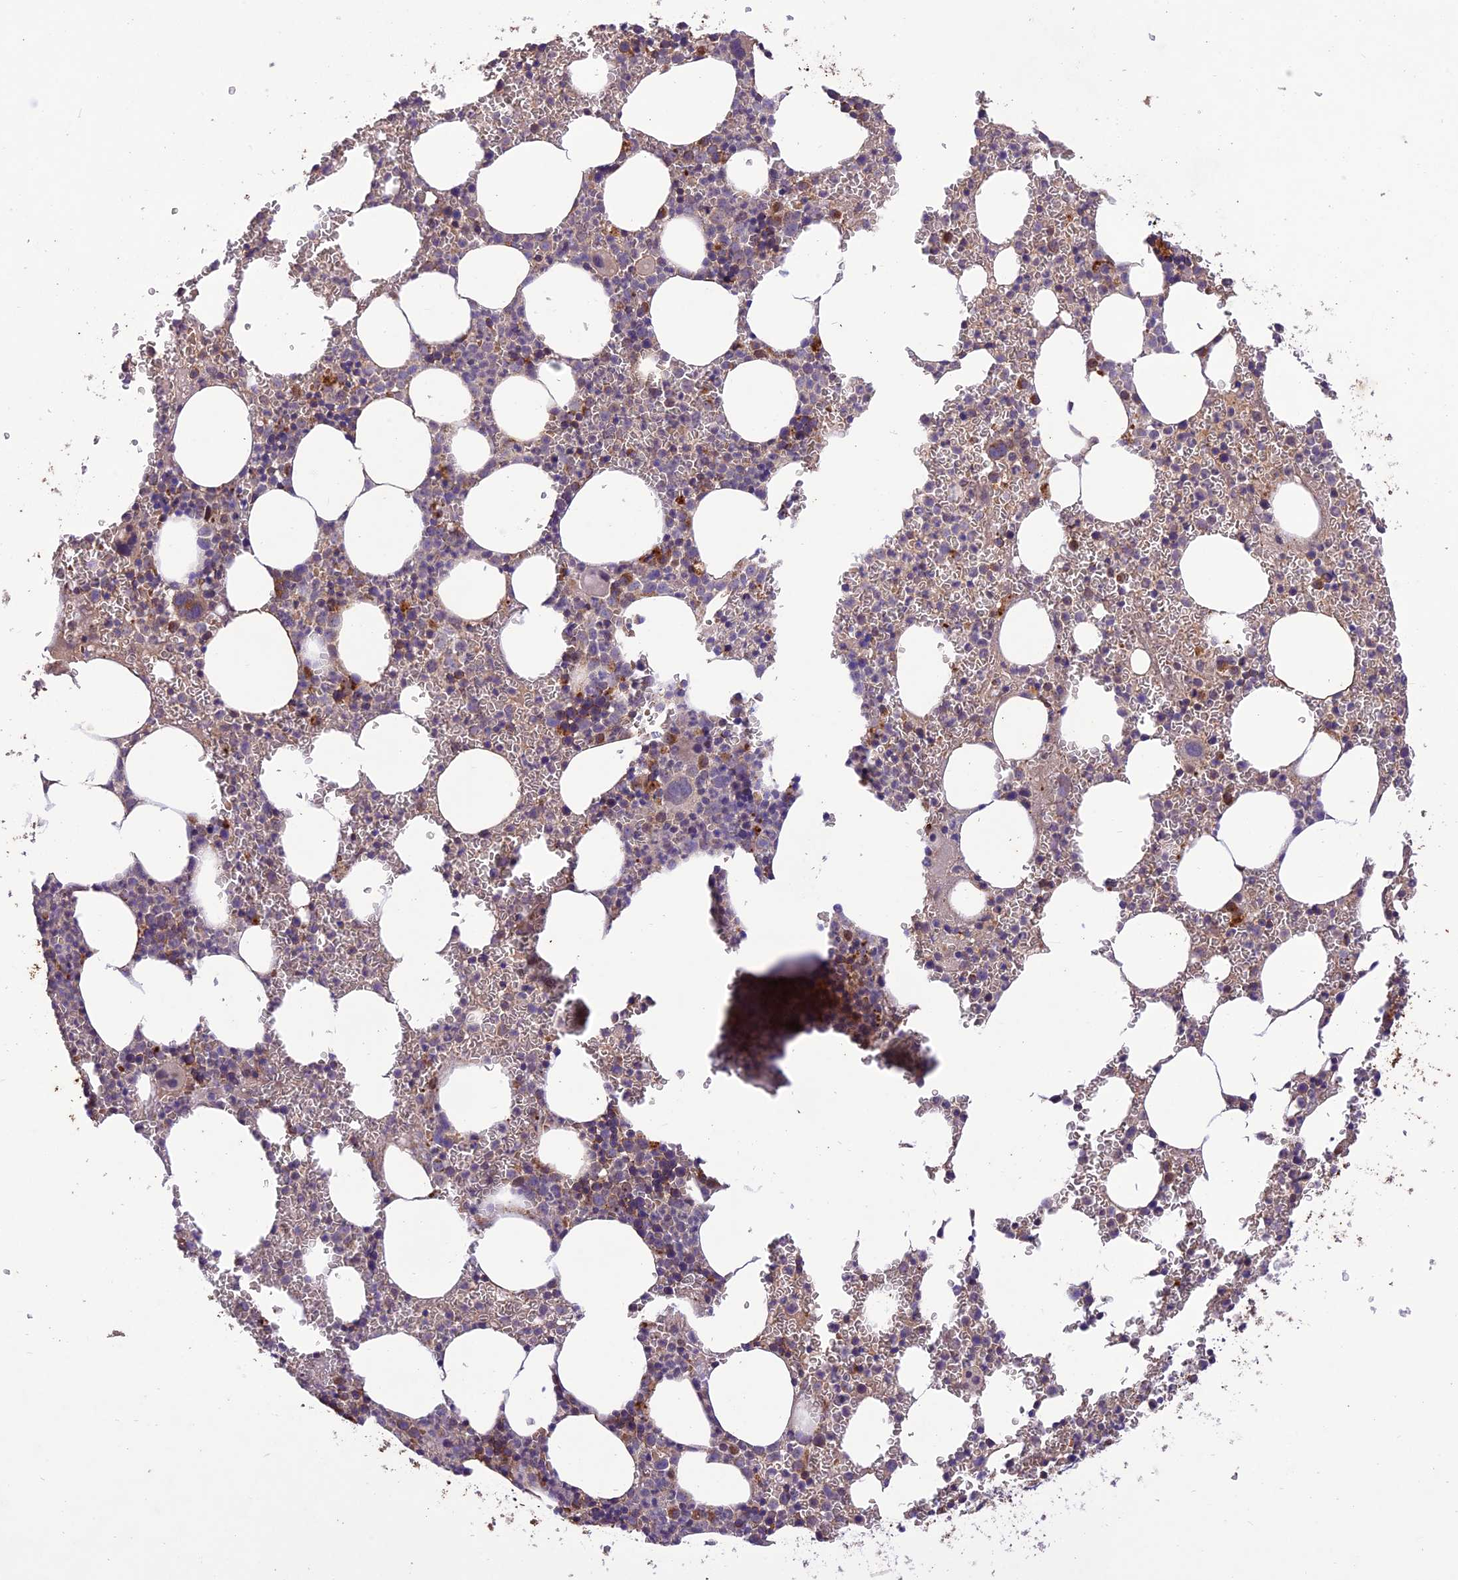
{"staining": {"intensity": "moderate", "quantity": "<25%", "location": "cytoplasmic/membranous"}, "tissue": "bone marrow", "cell_type": "Hematopoietic cells", "image_type": "normal", "snomed": [{"axis": "morphology", "description": "Normal tissue, NOS"}, {"axis": "topography", "description": "Bone marrow"}], "caption": "The histopathology image displays immunohistochemical staining of benign bone marrow. There is moderate cytoplasmic/membranous positivity is identified in about <25% of hematopoietic cells.", "gene": "NDUFAF1", "patient": {"sex": "female", "age": 78}}